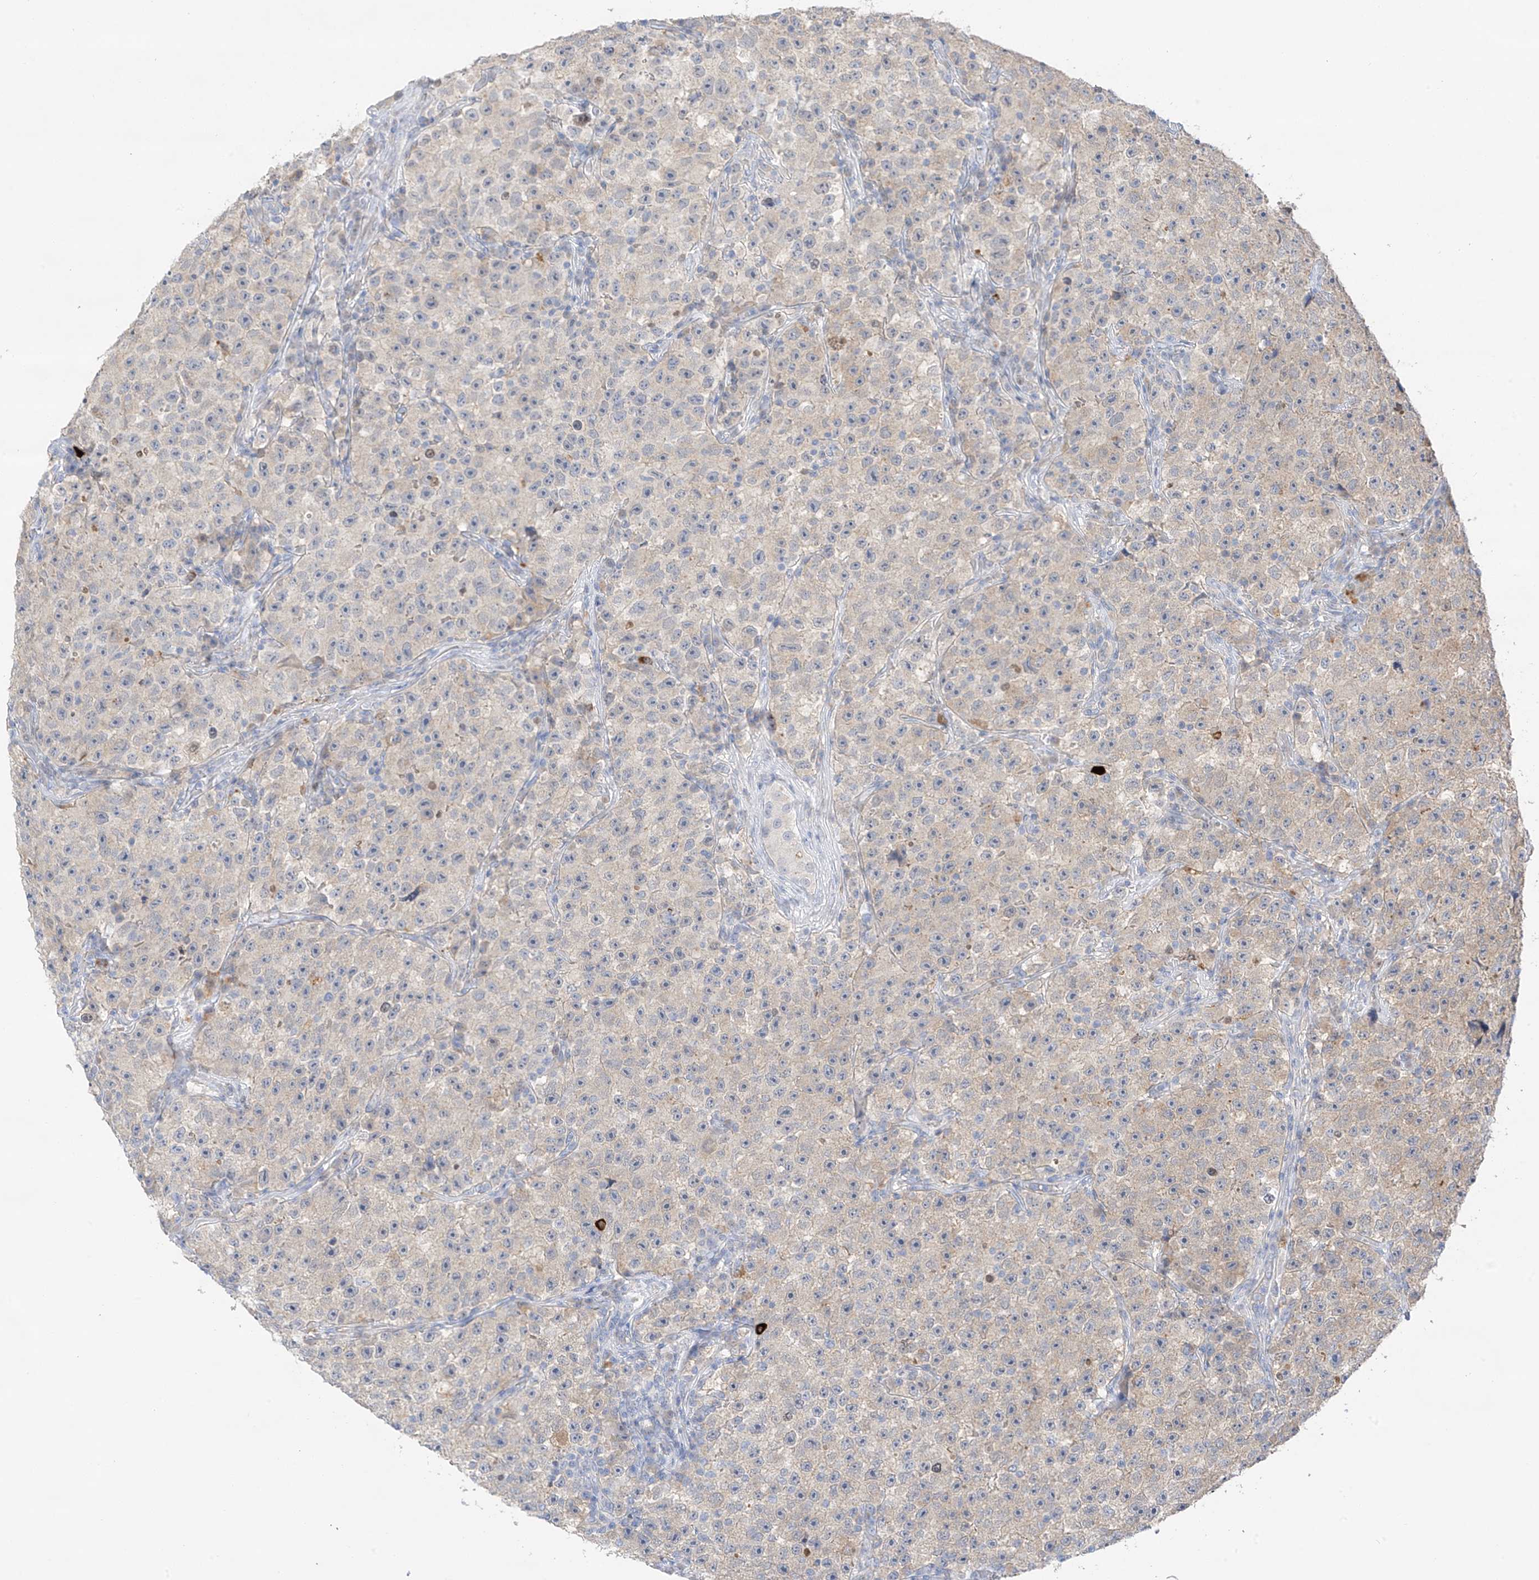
{"staining": {"intensity": "negative", "quantity": "none", "location": "none"}, "tissue": "testis cancer", "cell_type": "Tumor cells", "image_type": "cancer", "snomed": [{"axis": "morphology", "description": "Seminoma, NOS"}, {"axis": "topography", "description": "Testis"}], "caption": "IHC micrograph of human testis seminoma stained for a protein (brown), which shows no staining in tumor cells.", "gene": "CAPN13", "patient": {"sex": "male", "age": 22}}